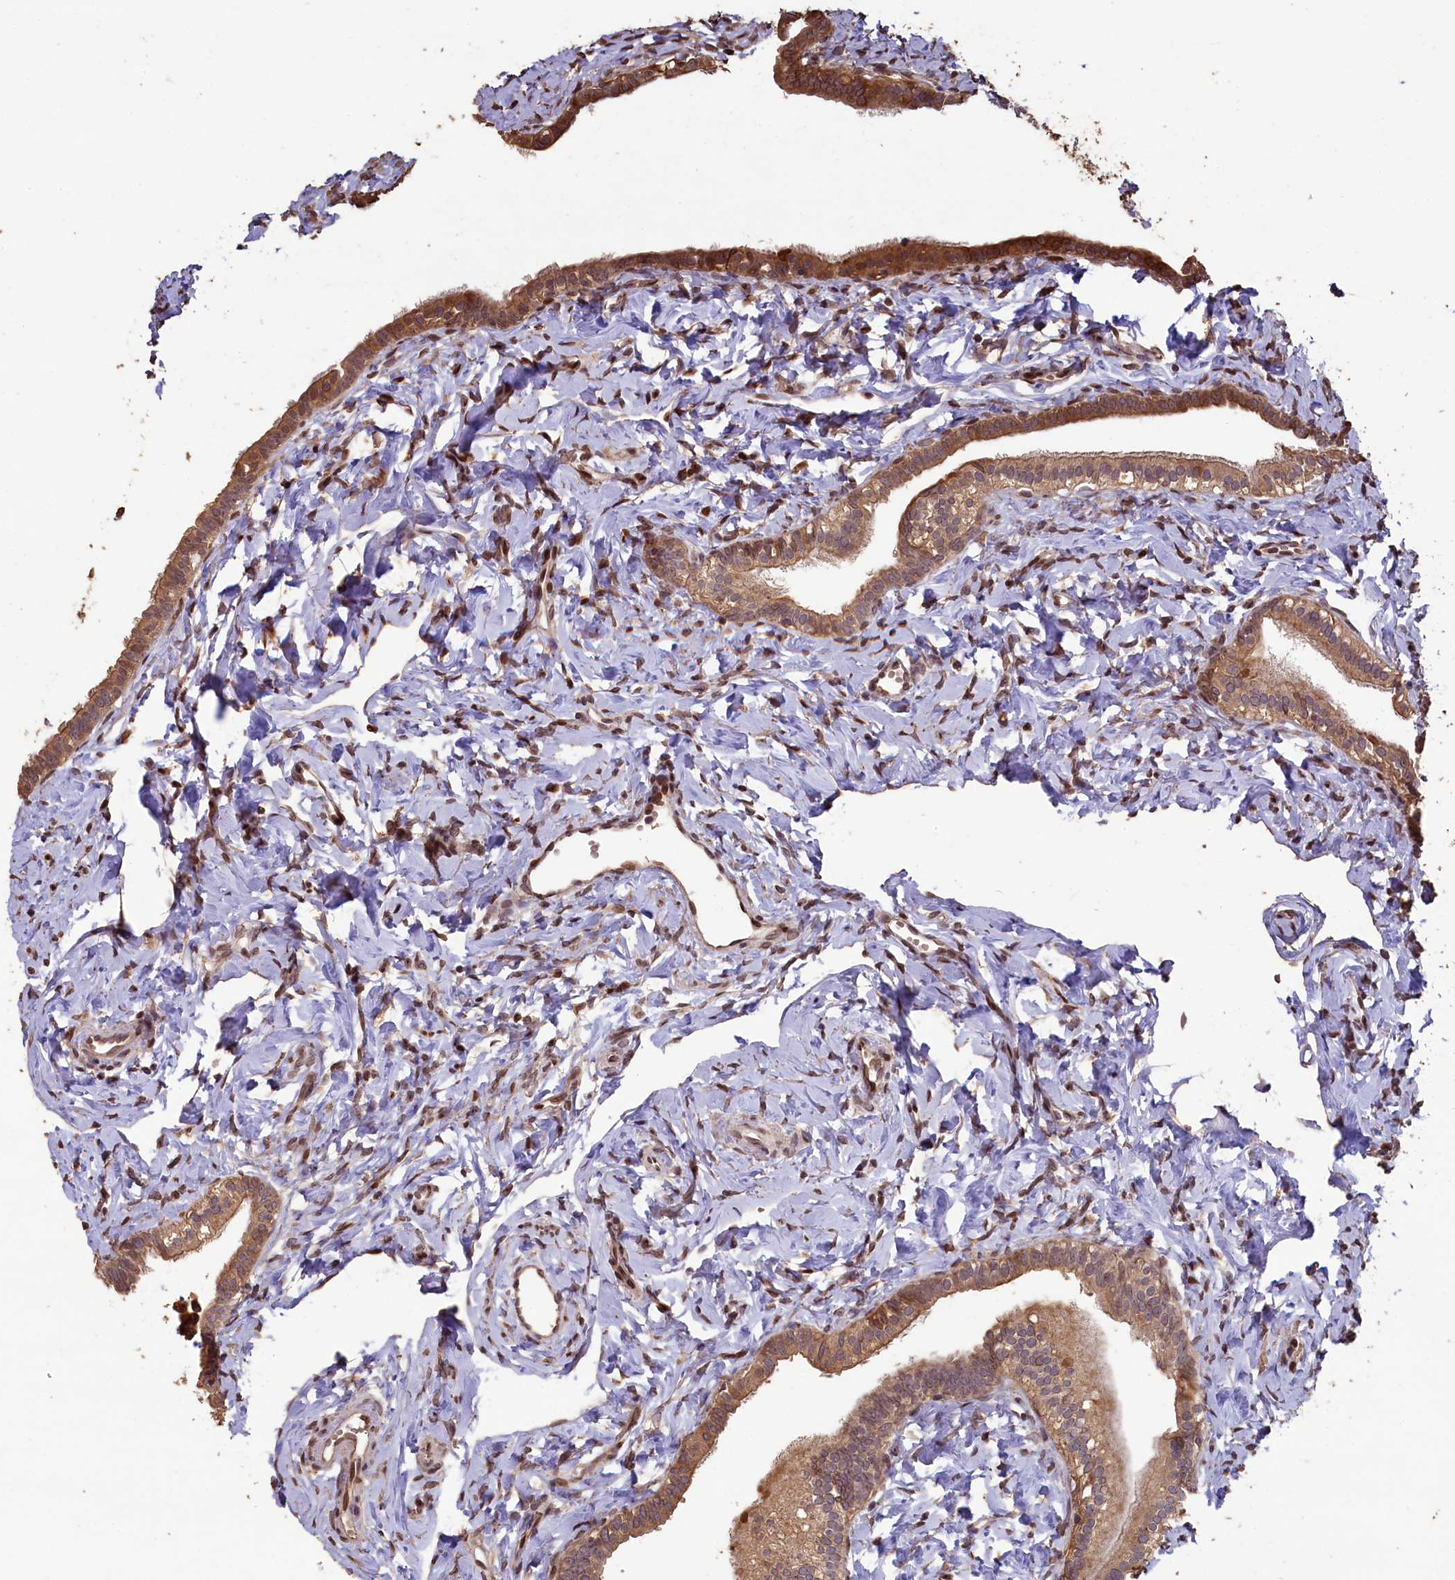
{"staining": {"intensity": "moderate", "quantity": ">75%", "location": "cytoplasmic/membranous"}, "tissue": "fallopian tube", "cell_type": "Glandular cells", "image_type": "normal", "snomed": [{"axis": "morphology", "description": "Normal tissue, NOS"}, {"axis": "topography", "description": "Fallopian tube"}], "caption": "The histopathology image demonstrates immunohistochemical staining of normal fallopian tube. There is moderate cytoplasmic/membranous staining is seen in approximately >75% of glandular cells.", "gene": "SLC38A7", "patient": {"sex": "female", "age": 66}}